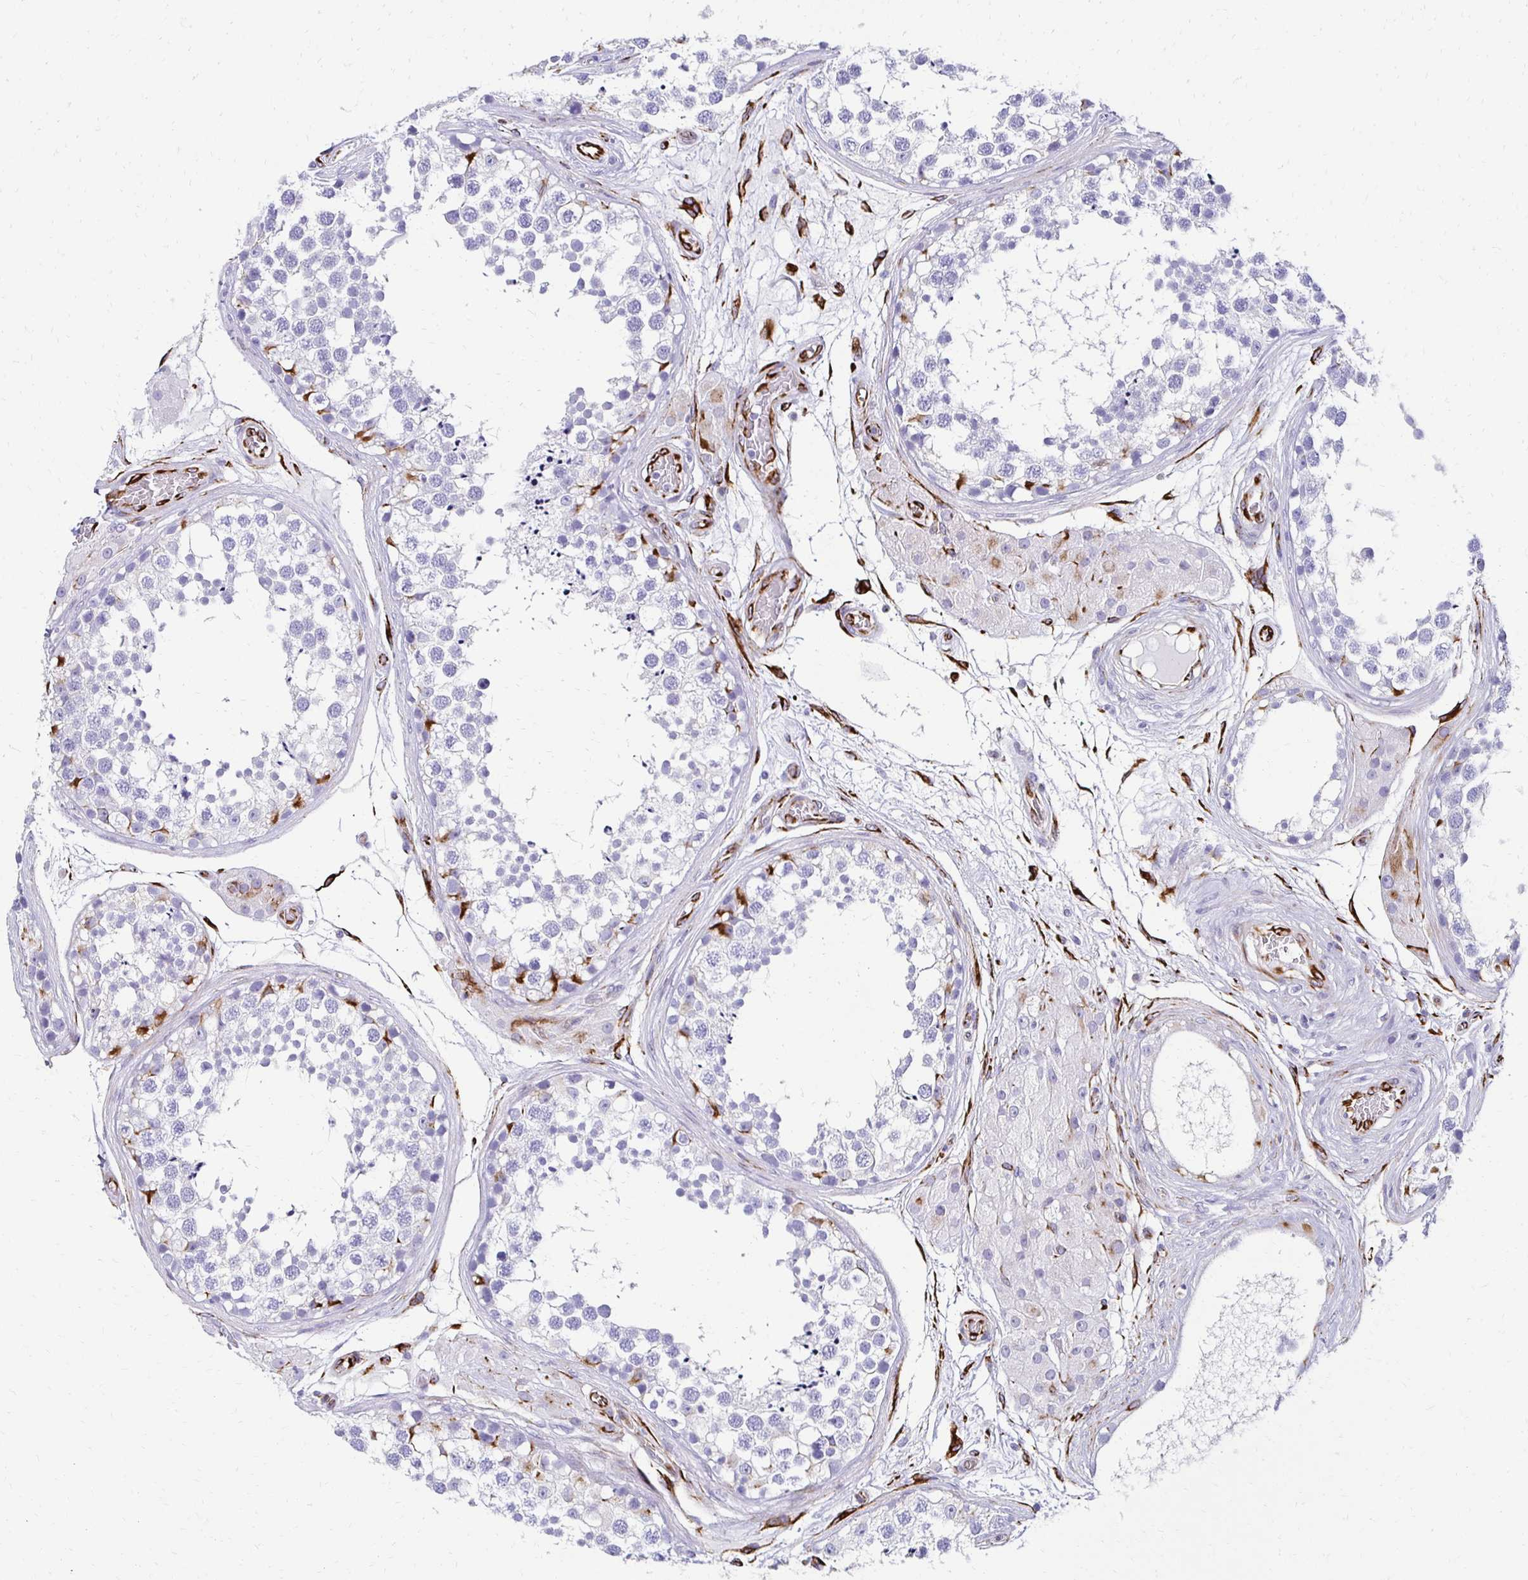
{"staining": {"intensity": "strong", "quantity": "<25%", "location": "cytoplasmic/membranous"}, "tissue": "testis", "cell_type": "Cells in seminiferous ducts", "image_type": "normal", "snomed": [{"axis": "morphology", "description": "Normal tissue, NOS"}, {"axis": "morphology", "description": "Seminoma, NOS"}, {"axis": "topography", "description": "Testis"}], "caption": "Immunohistochemistry (IHC) photomicrograph of unremarkable testis: testis stained using immunohistochemistry (IHC) shows medium levels of strong protein expression localized specifically in the cytoplasmic/membranous of cells in seminiferous ducts, appearing as a cytoplasmic/membranous brown color.", "gene": "TMEM54", "patient": {"sex": "male", "age": 65}}